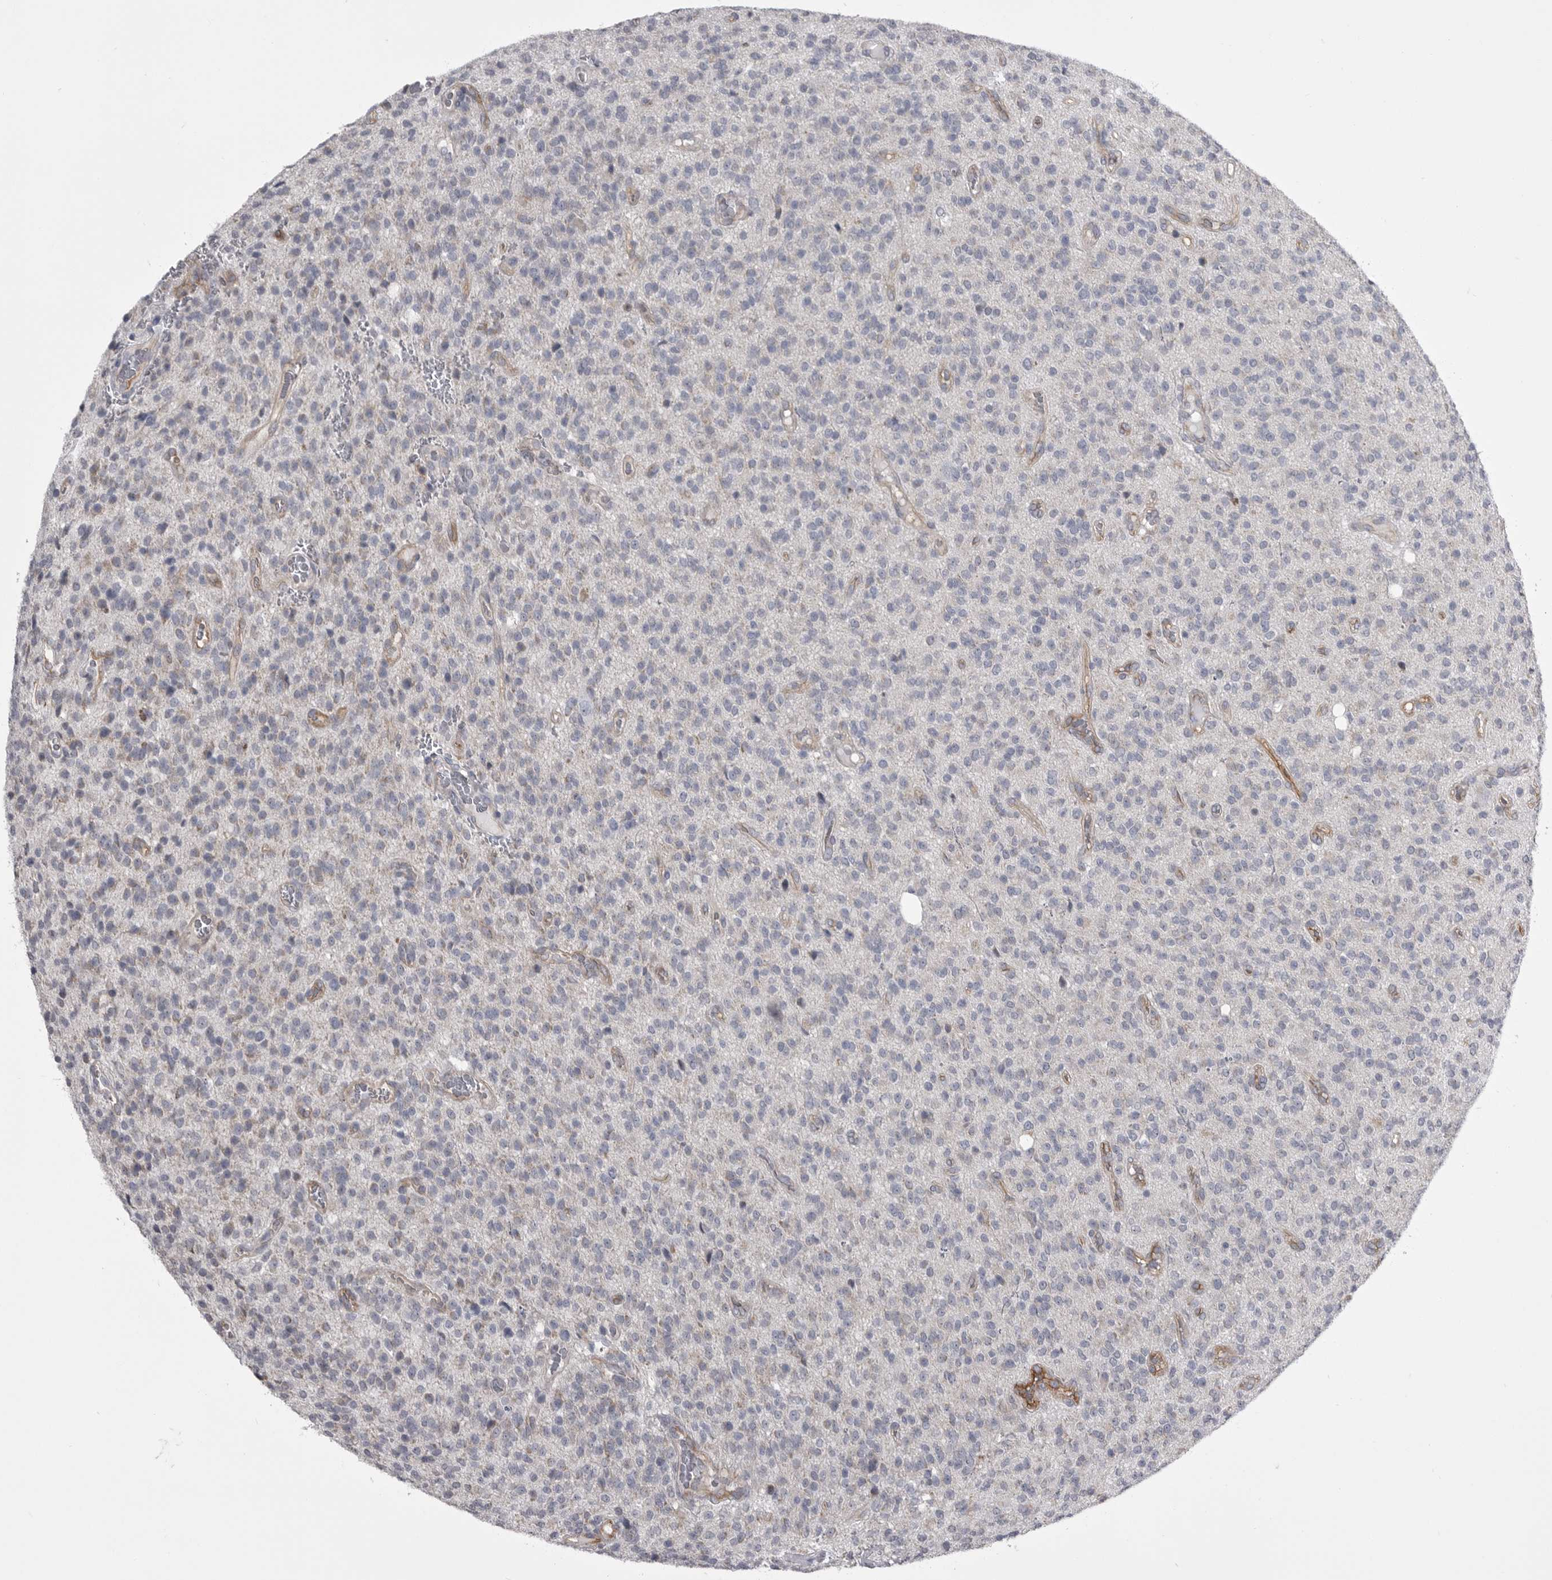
{"staining": {"intensity": "negative", "quantity": "none", "location": "none"}, "tissue": "glioma", "cell_type": "Tumor cells", "image_type": "cancer", "snomed": [{"axis": "morphology", "description": "Glioma, malignant, High grade"}, {"axis": "topography", "description": "Brain"}], "caption": "Tumor cells show no significant protein positivity in malignant glioma (high-grade). Brightfield microscopy of immunohistochemistry stained with DAB (3,3'-diaminobenzidine) (brown) and hematoxylin (blue), captured at high magnification.", "gene": "OPLAH", "patient": {"sex": "male", "age": 34}}